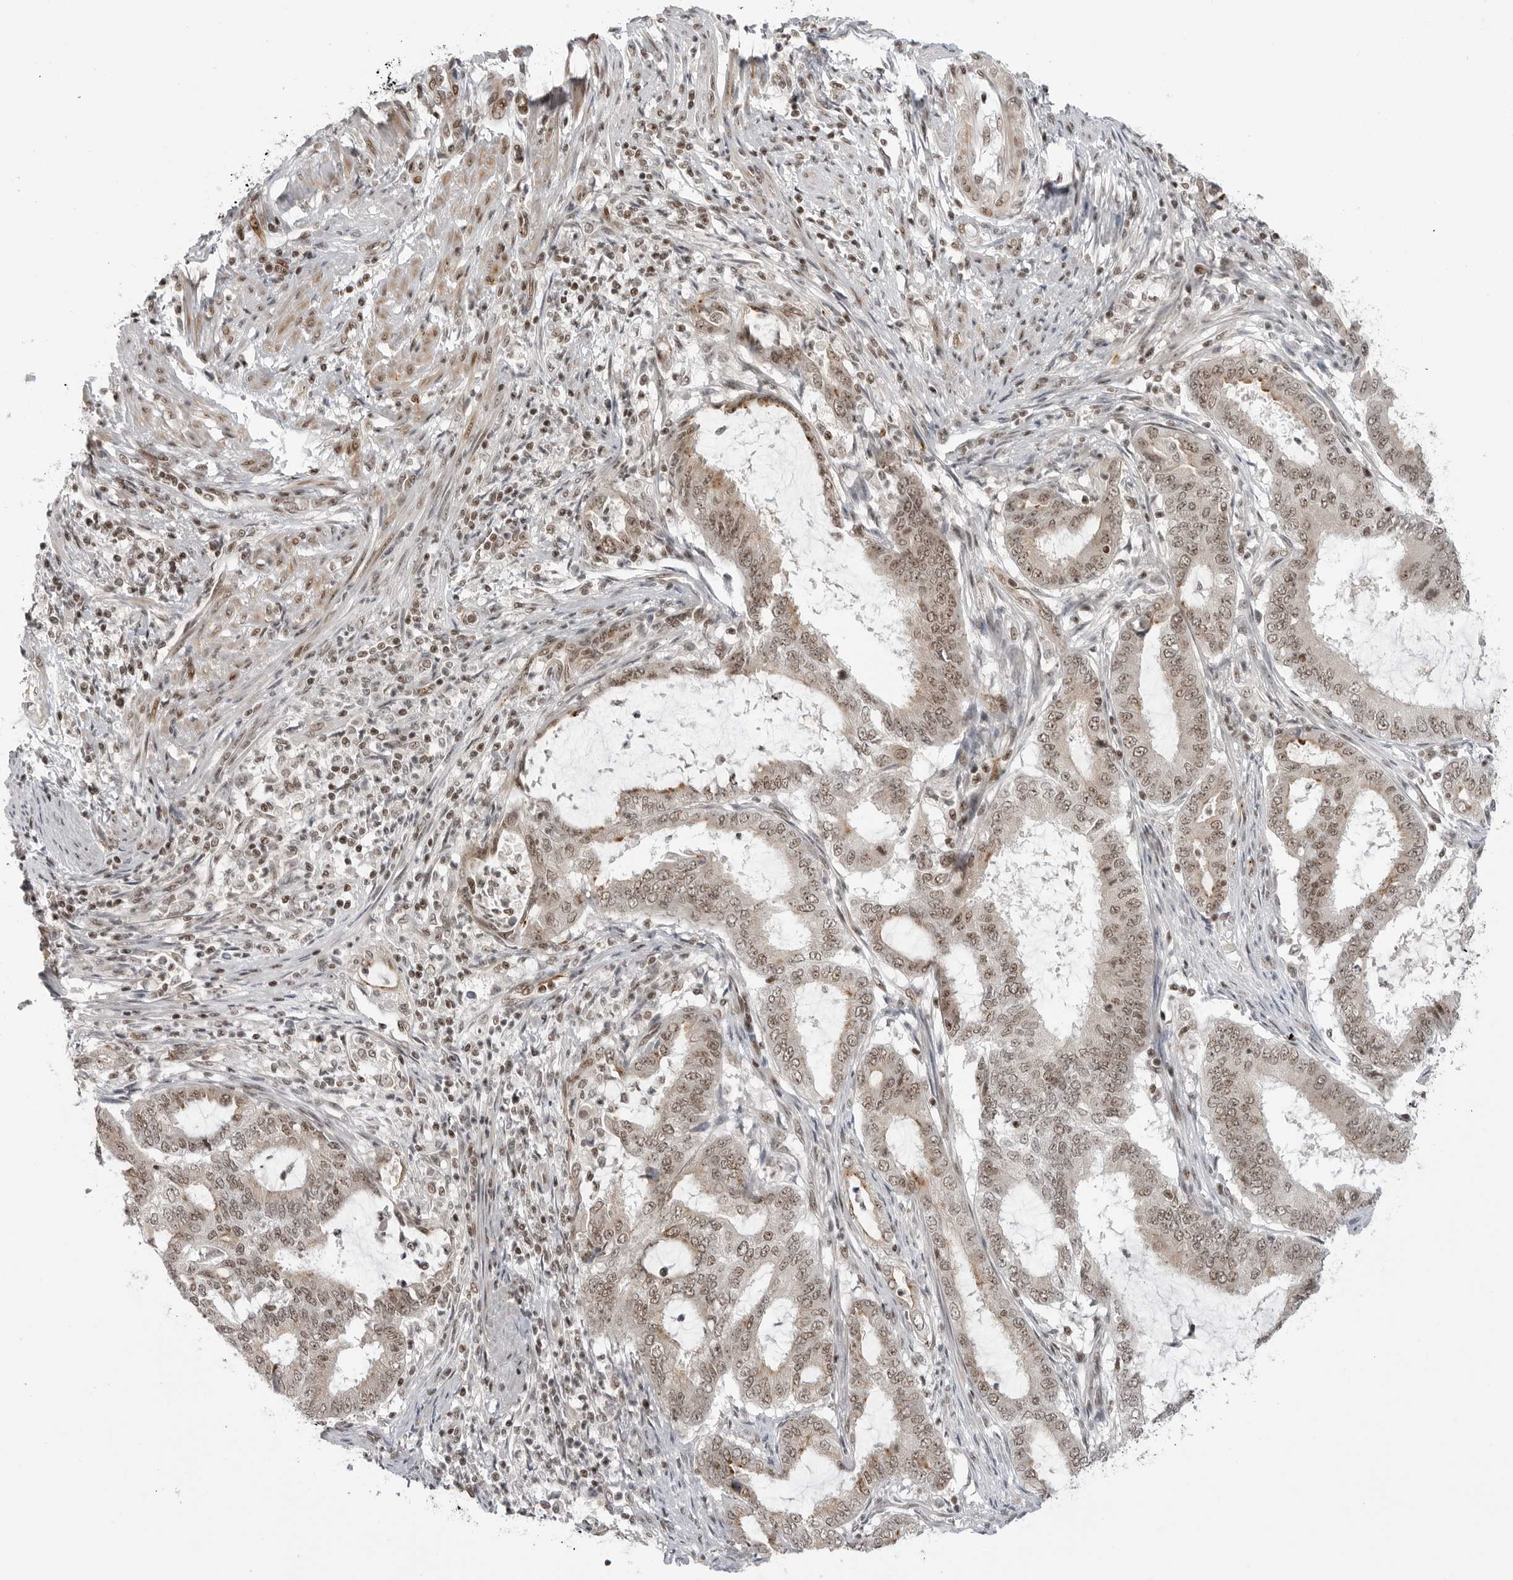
{"staining": {"intensity": "moderate", "quantity": ">75%", "location": "nuclear"}, "tissue": "endometrial cancer", "cell_type": "Tumor cells", "image_type": "cancer", "snomed": [{"axis": "morphology", "description": "Adenocarcinoma, NOS"}, {"axis": "topography", "description": "Endometrium"}], "caption": "Endometrial adenocarcinoma stained with immunohistochemistry exhibits moderate nuclear positivity in approximately >75% of tumor cells. (brown staining indicates protein expression, while blue staining denotes nuclei).", "gene": "TRIM66", "patient": {"sex": "female", "age": 51}}